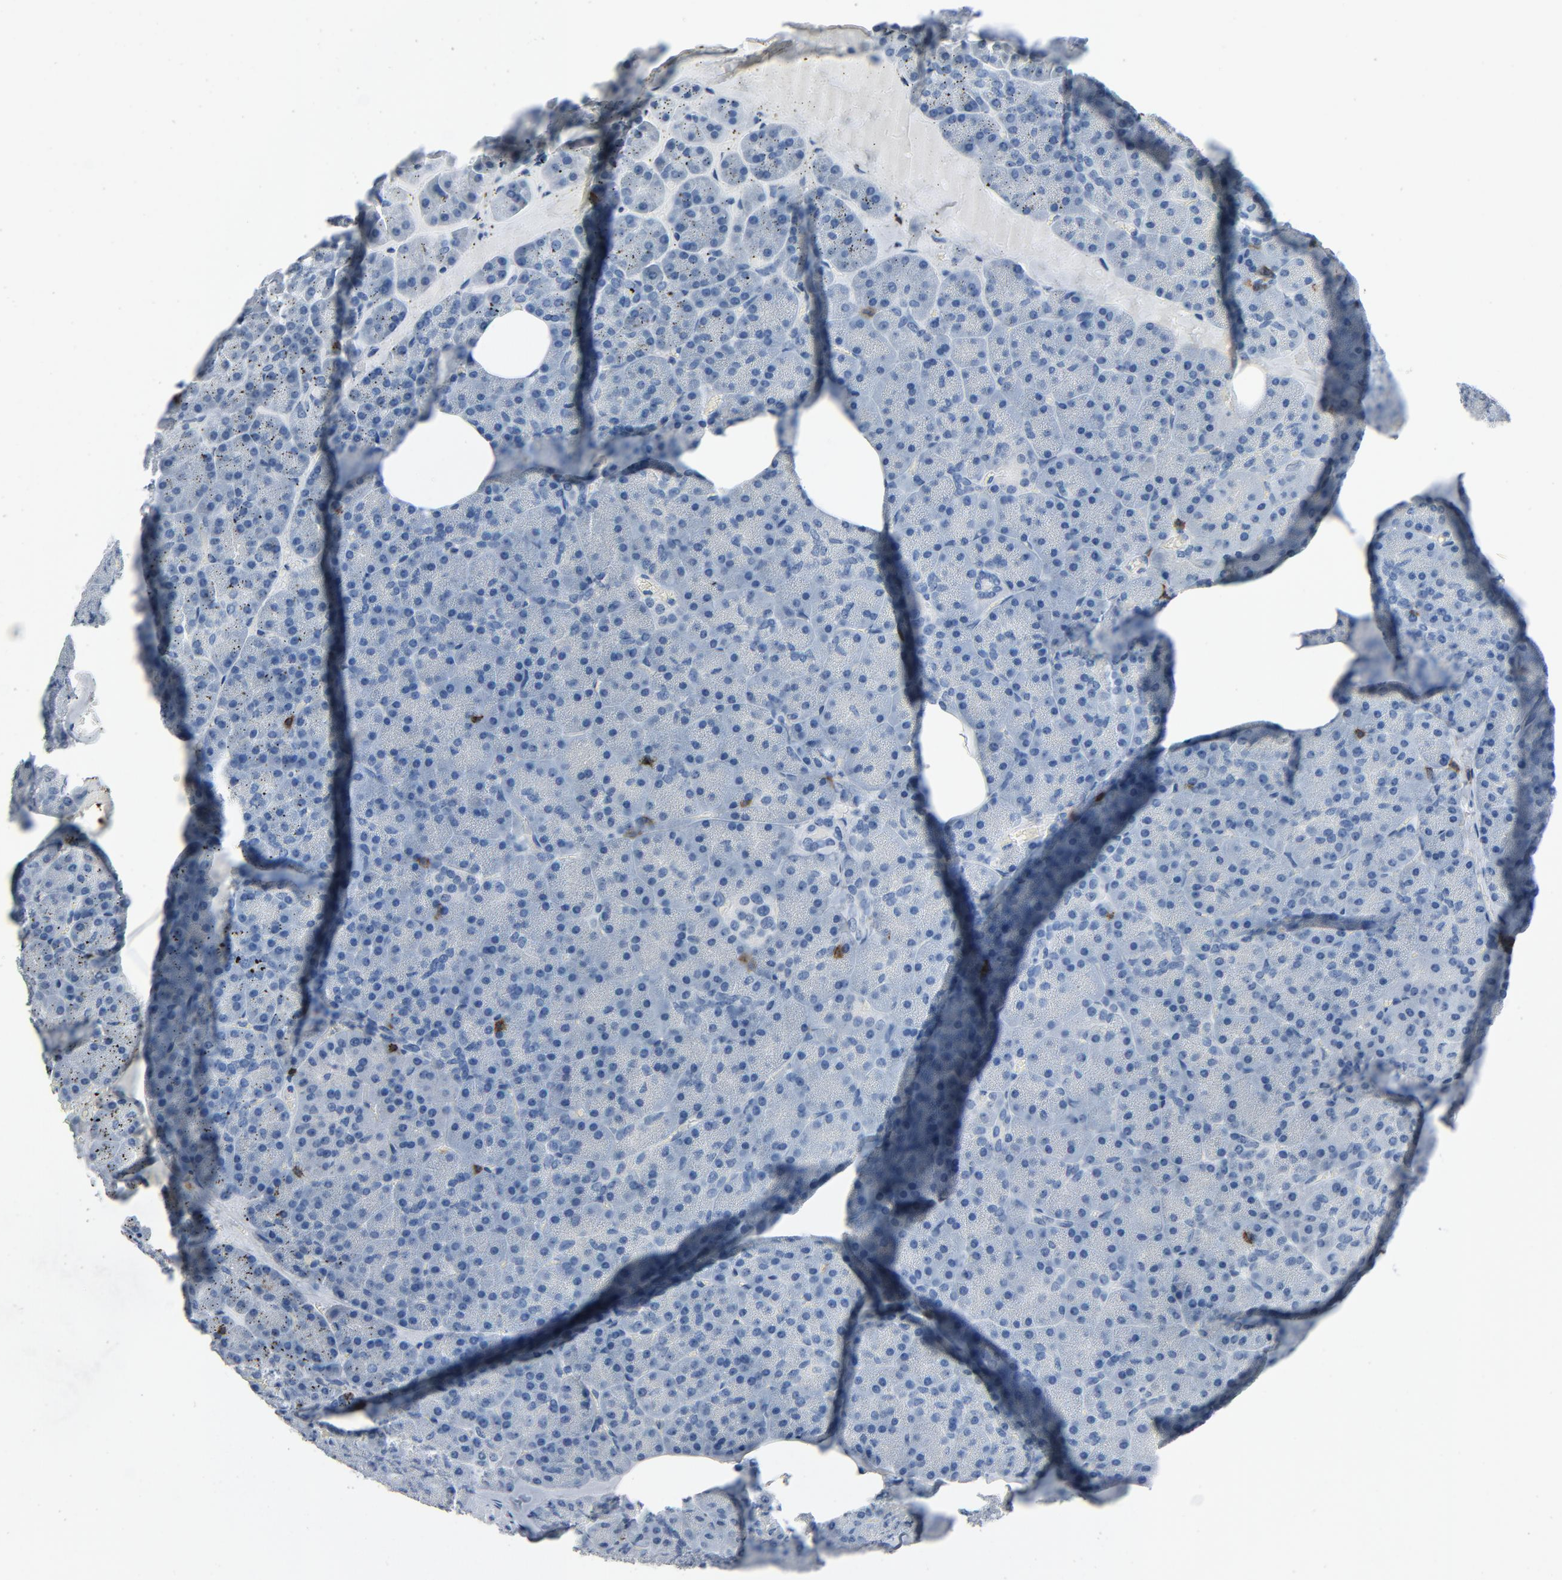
{"staining": {"intensity": "negative", "quantity": "none", "location": "none"}, "tissue": "pancreas", "cell_type": "Exocrine glandular cells", "image_type": "normal", "snomed": [{"axis": "morphology", "description": "Normal tissue, NOS"}, {"axis": "topography", "description": "Pancreas"}], "caption": "IHC of benign pancreas displays no staining in exocrine glandular cells.", "gene": "LCK", "patient": {"sex": "female", "age": 35}}